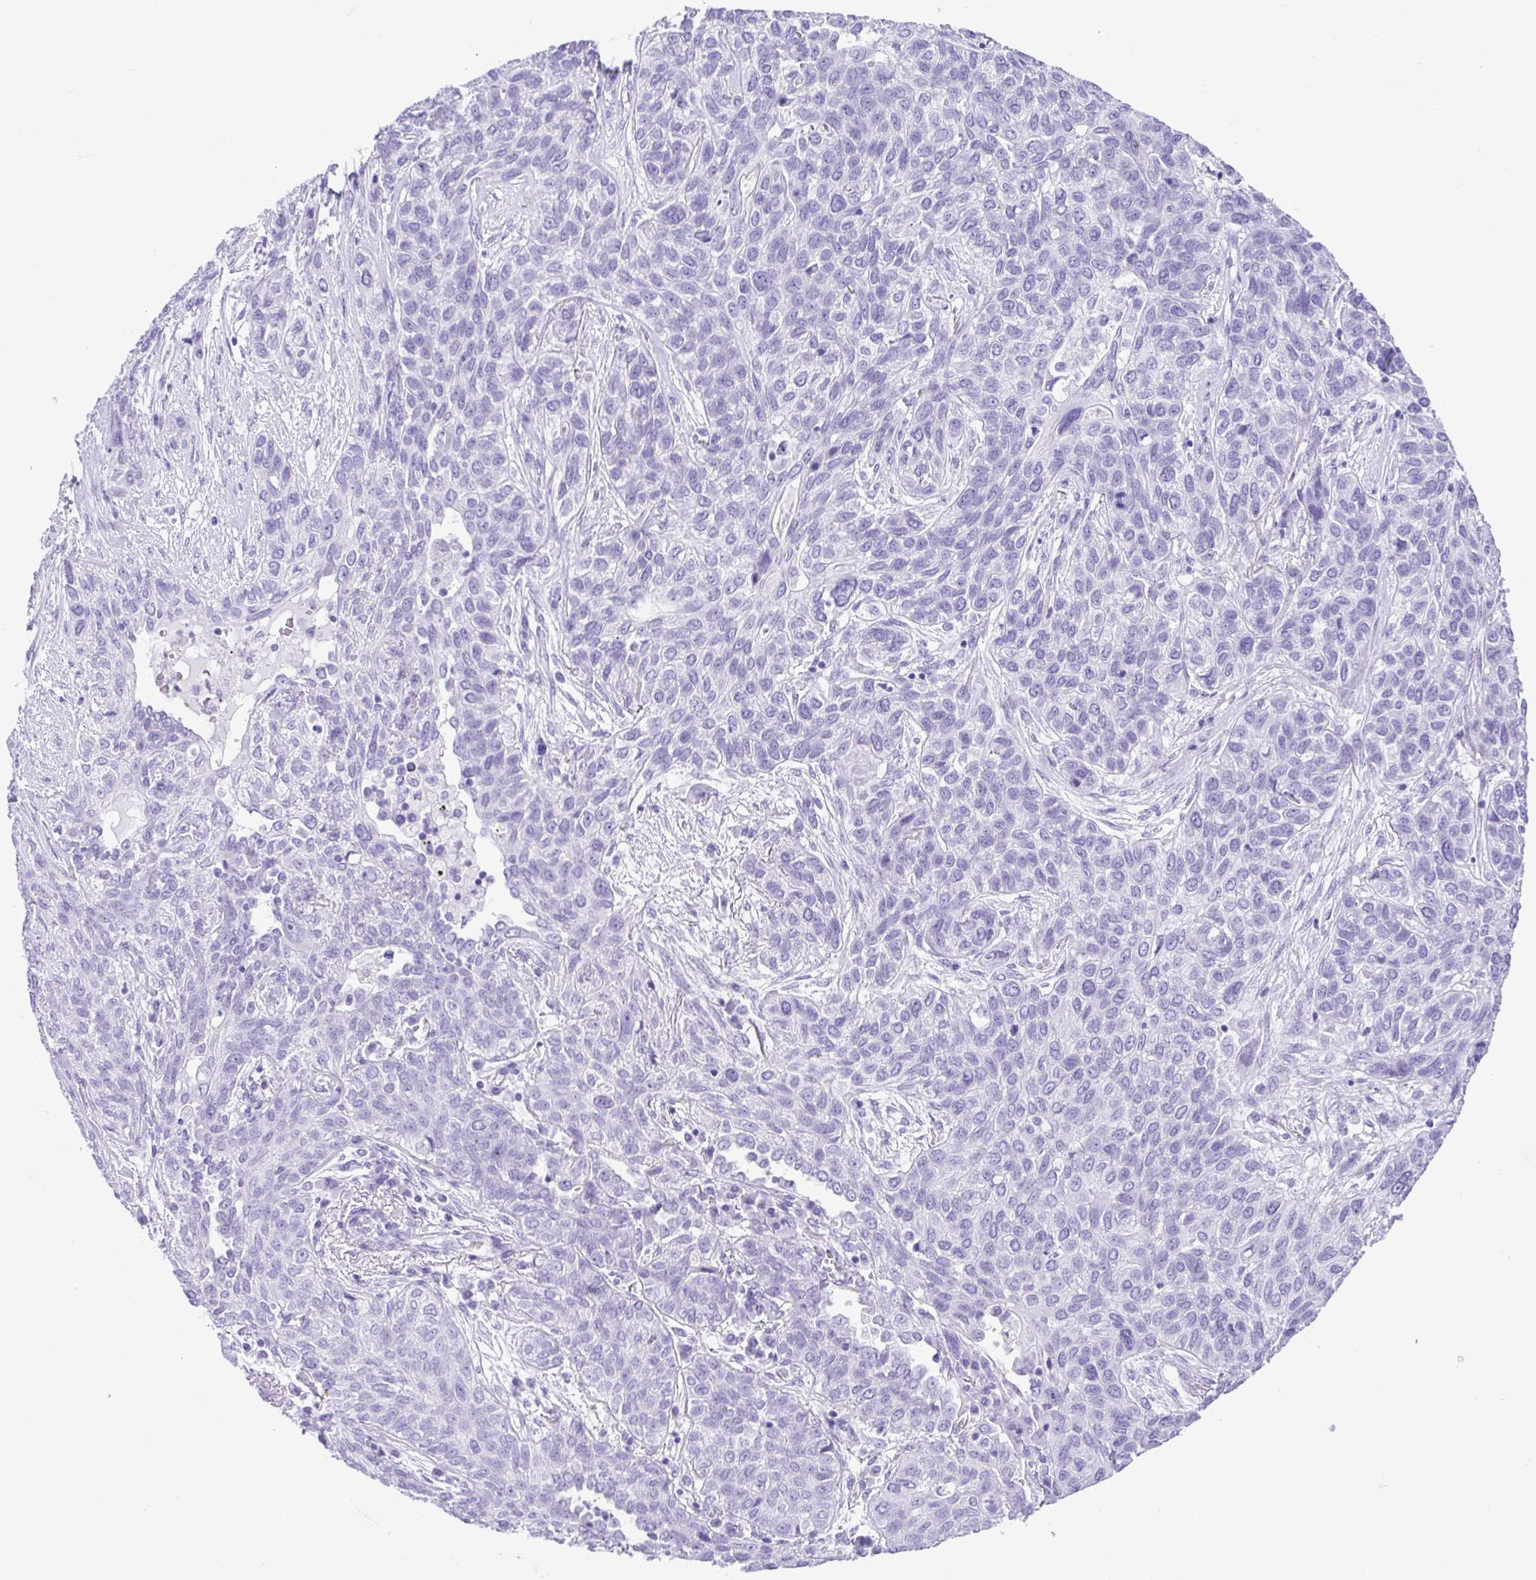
{"staining": {"intensity": "negative", "quantity": "none", "location": "none"}, "tissue": "lung cancer", "cell_type": "Tumor cells", "image_type": "cancer", "snomed": [{"axis": "morphology", "description": "Squamous cell carcinoma, NOS"}, {"axis": "topography", "description": "Lung"}], "caption": "Tumor cells show no significant positivity in lung cancer.", "gene": "CDSN", "patient": {"sex": "female", "age": 70}}